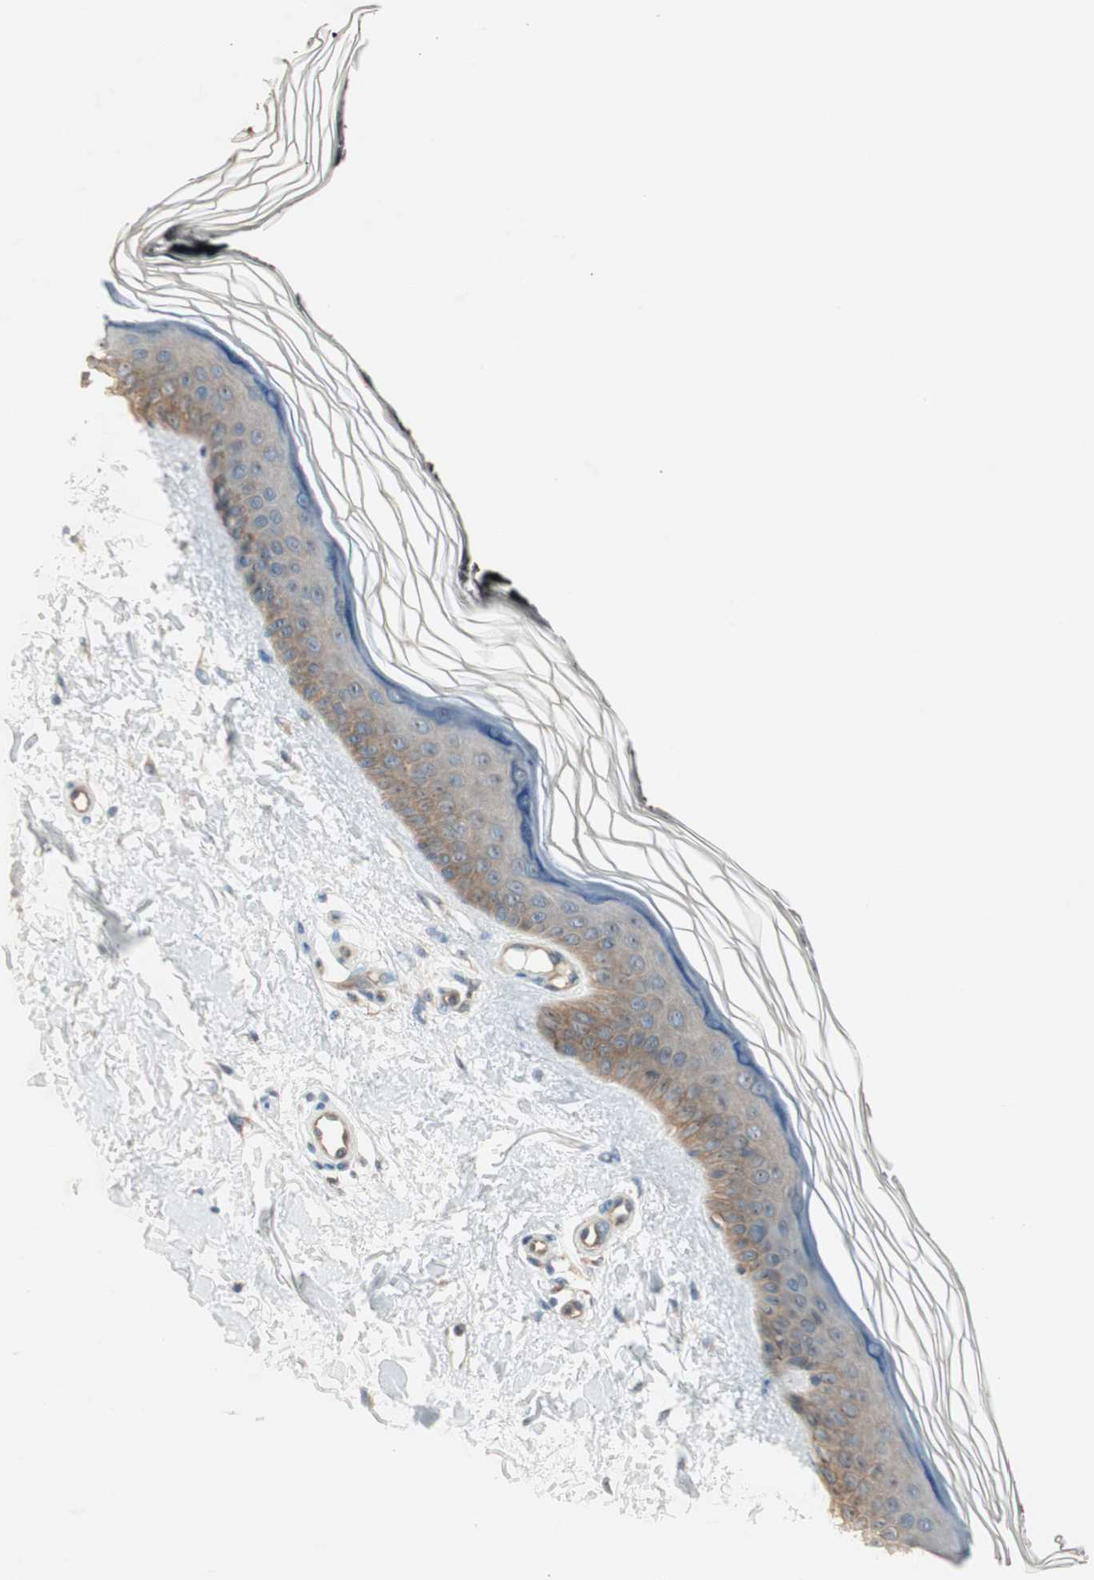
{"staining": {"intensity": "weak", "quantity": "<25%", "location": "cytoplasmic/membranous"}, "tissue": "skin", "cell_type": "Fibroblasts", "image_type": "normal", "snomed": [{"axis": "morphology", "description": "Normal tissue, NOS"}, {"axis": "topography", "description": "Skin"}], "caption": "This is a histopathology image of IHC staining of normal skin, which shows no staining in fibroblasts.", "gene": "IPO5", "patient": {"sex": "female", "age": 19}}